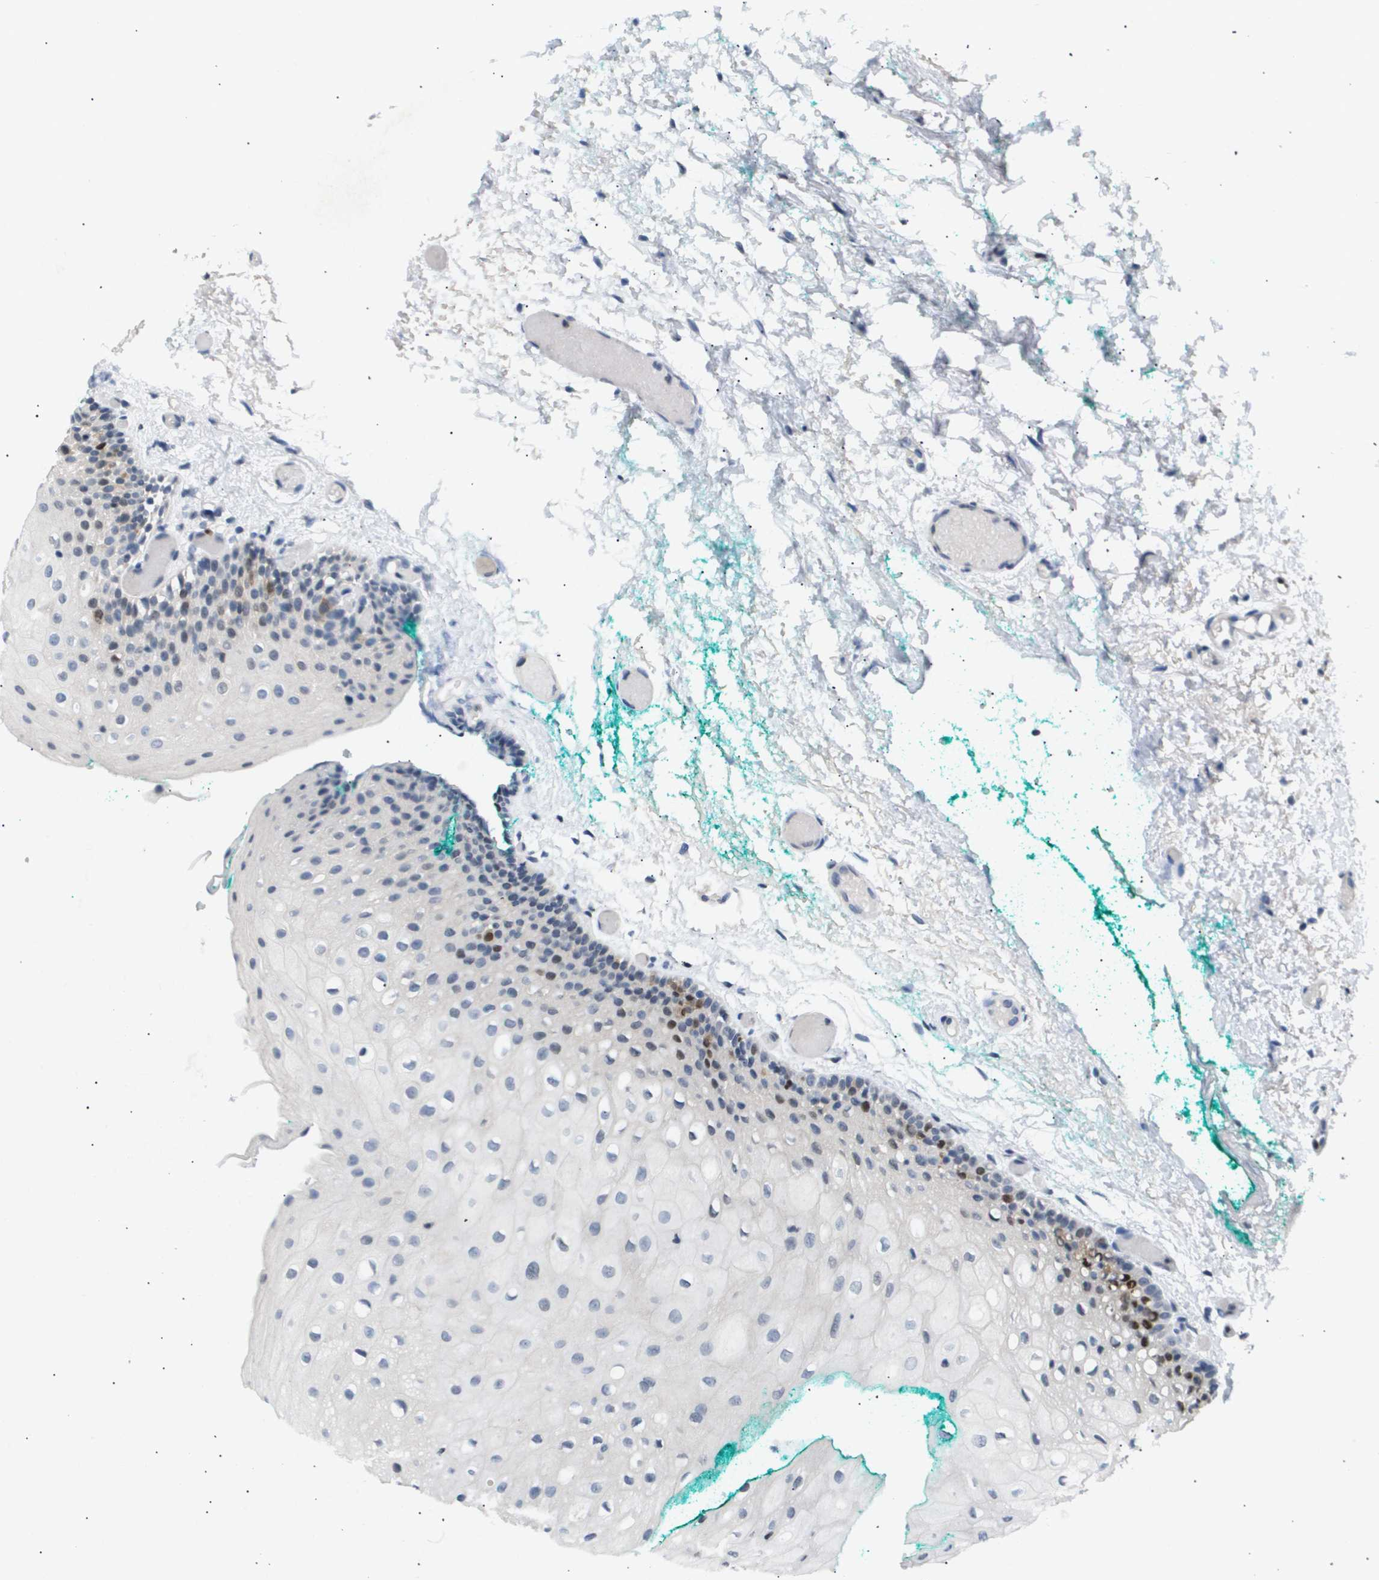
{"staining": {"intensity": "strong", "quantity": "<25%", "location": "nuclear"}, "tissue": "oral mucosa", "cell_type": "Squamous epithelial cells", "image_type": "normal", "snomed": [{"axis": "morphology", "description": "Normal tissue, NOS"}, {"axis": "morphology", "description": "Squamous cell carcinoma, NOS"}, {"axis": "topography", "description": "Oral tissue"}, {"axis": "topography", "description": "Salivary gland"}, {"axis": "topography", "description": "Head-Neck"}], "caption": "Immunohistochemical staining of unremarkable human oral mucosa reveals strong nuclear protein staining in approximately <25% of squamous epithelial cells. (DAB (3,3'-diaminobenzidine) IHC with brightfield microscopy, high magnification).", "gene": "ANAPC2", "patient": {"sex": "female", "age": 62}}